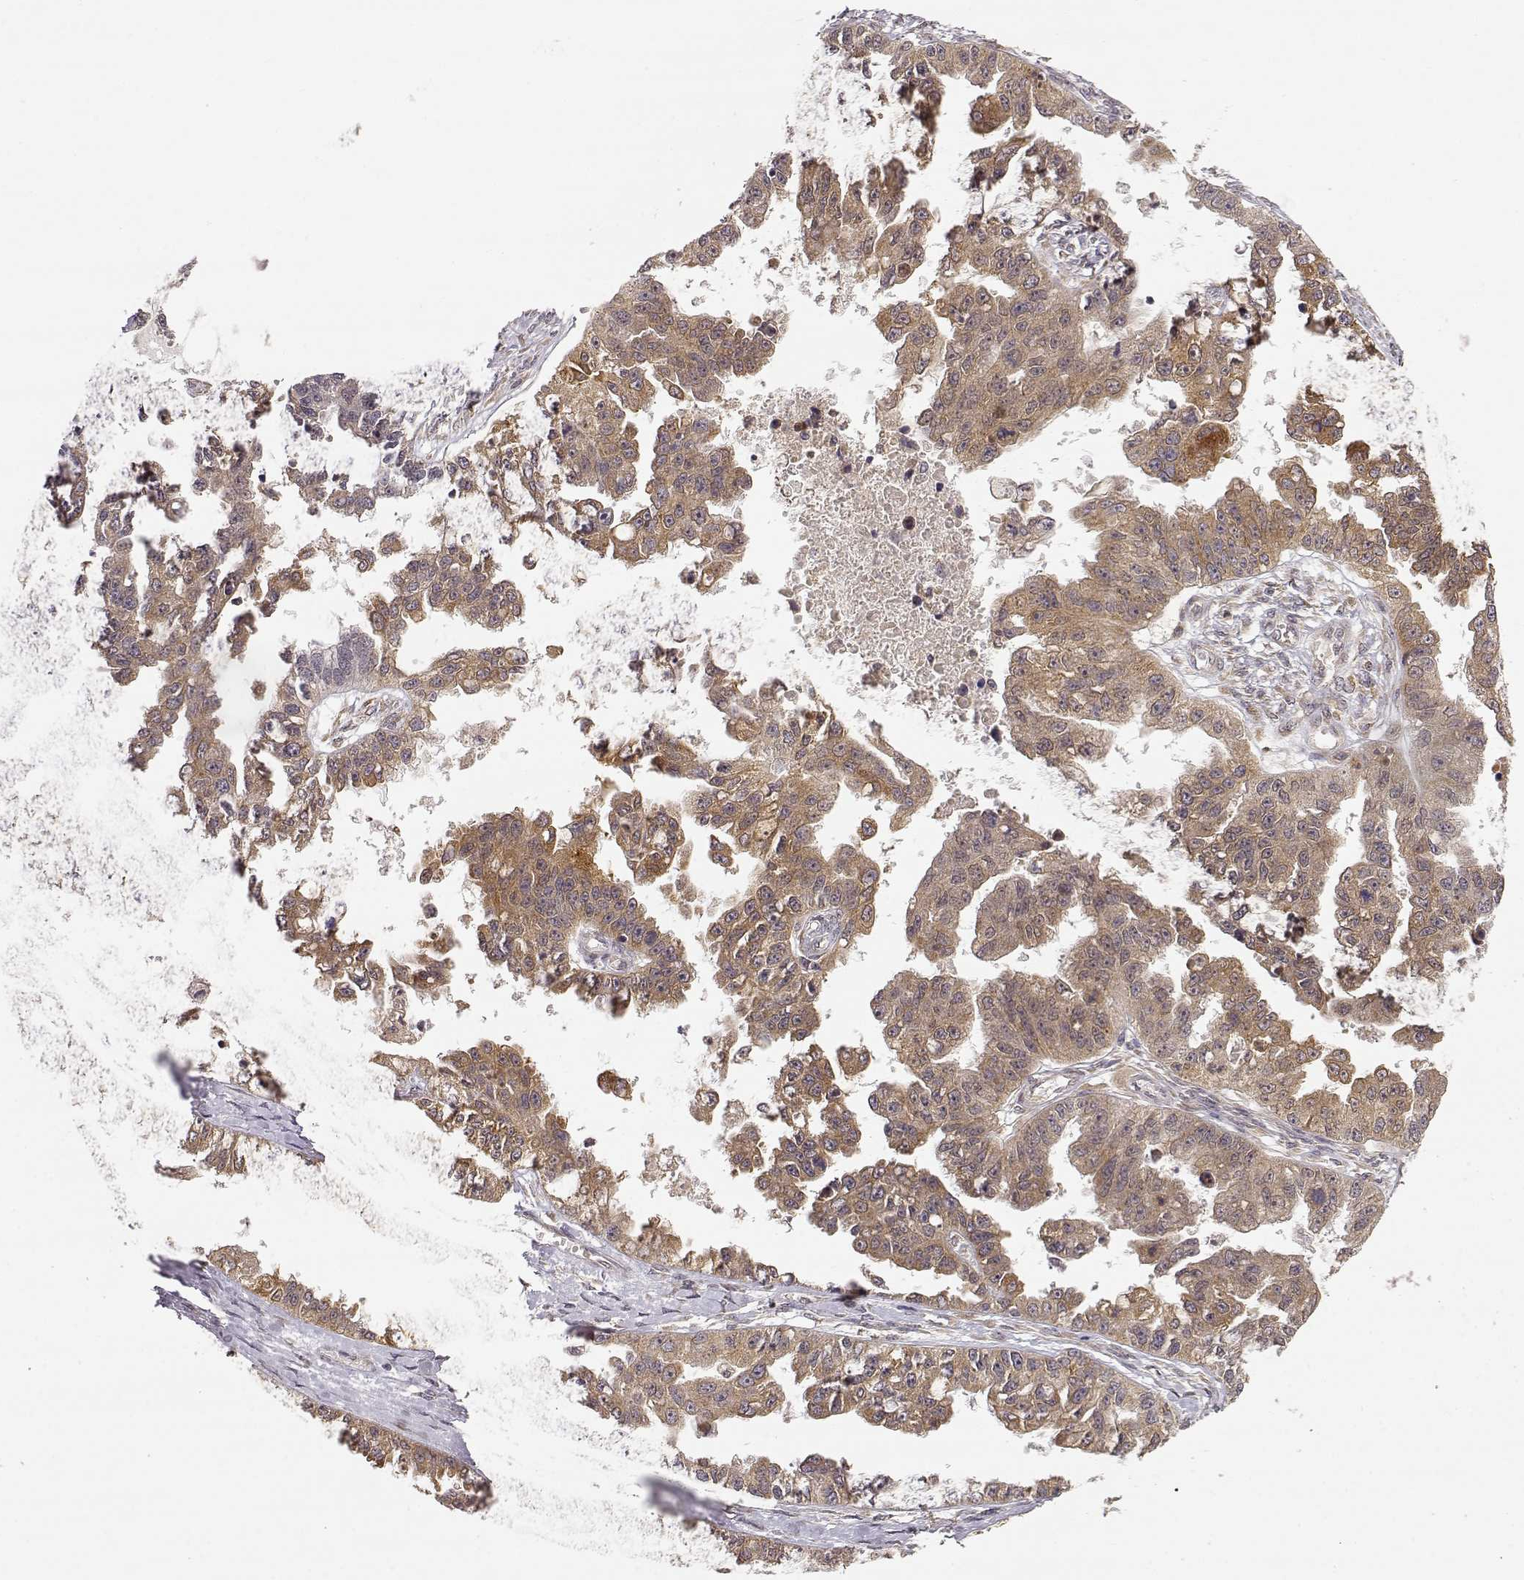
{"staining": {"intensity": "weak", "quantity": ">75%", "location": "cytoplasmic/membranous"}, "tissue": "ovarian cancer", "cell_type": "Tumor cells", "image_type": "cancer", "snomed": [{"axis": "morphology", "description": "Cystadenocarcinoma, serous, NOS"}, {"axis": "topography", "description": "Ovary"}], "caption": "High-power microscopy captured an immunohistochemistry (IHC) histopathology image of serous cystadenocarcinoma (ovarian), revealing weak cytoplasmic/membranous positivity in approximately >75% of tumor cells.", "gene": "ERGIC2", "patient": {"sex": "female", "age": 58}}